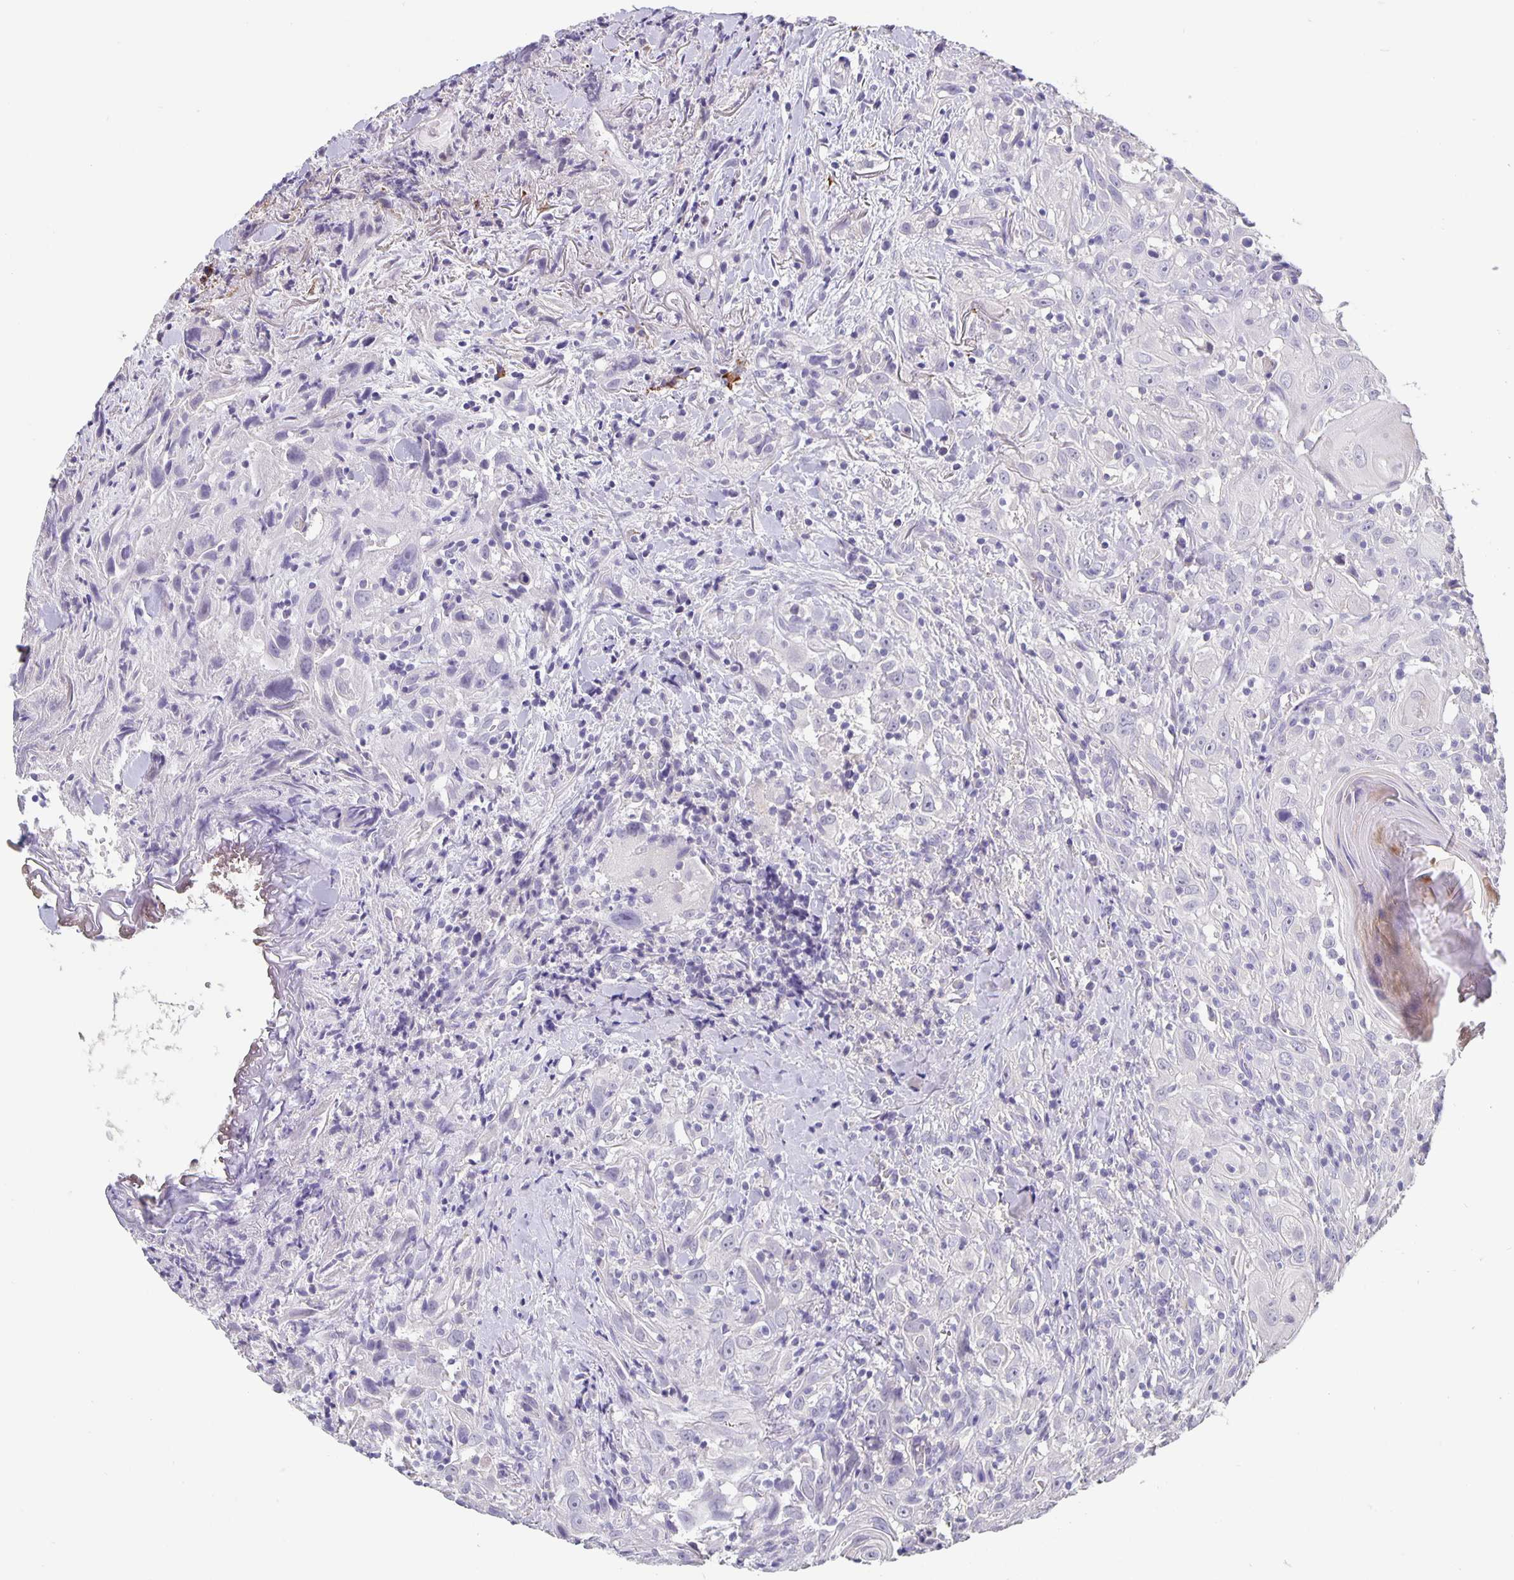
{"staining": {"intensity": "negative", "quantity": "none", "location": "none"}, "tissue": "head and neck cancer", "cell_type": "Tumor cells", "image_type": "cancer", "snomed": [{"axis": "morphology", "description": "Squamous cell carcinoma, NOS"}, {"axis": "topography", "description": "Head-Neck"}], "caption": "A histopathology image of head and neck squamous cell carcinoma stained for a protein demonstrates no brown staining in tumor cells. (Stains: DAB (3,3'-diaminobenzidine) immunohistochemistry with hematoxylin counter stain, Microscopy: brightfield microscopy at high magnification).", "gene": "GDF15", "patient": {"sex": "female", "age": 95}}